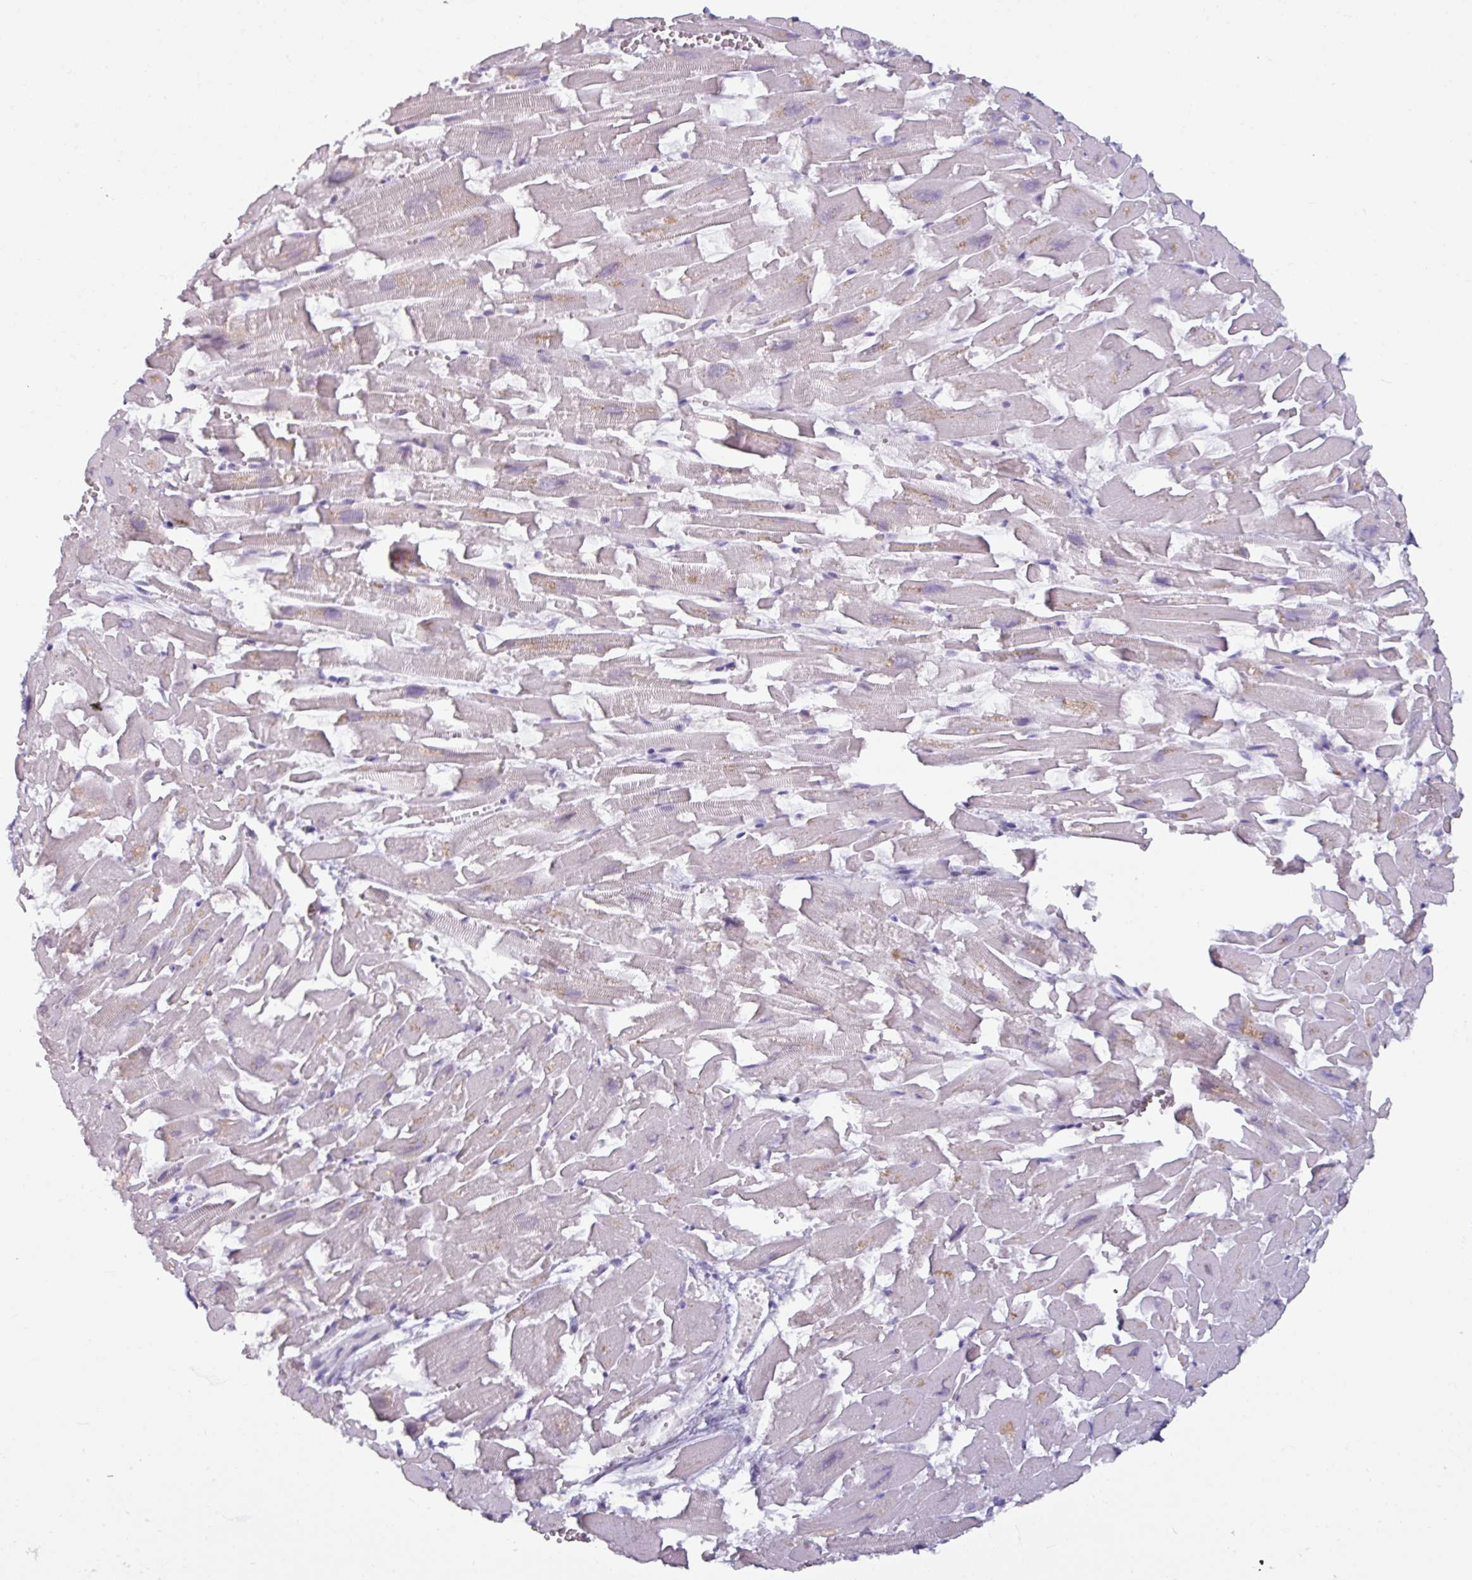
{"staining": {"intensity": "negative", "quantity": "none", "location": "none"}, "tissue": "heart muscle", "cell_type": "Cardiomyocytes", "image_type": "normal", "snomed": [{"axis": "morphology", "description": "Normal tissue, NOS"}, {"axis": "topography", "description": "Heart"}], "caption": "Histopathology image shows no significant protein positivity in cardiomyocytes of benign heart muscle. The staining is performed using DAB (3,3'-diaminobenzidine) brown chromogen with nuclei counter-stained in using hematoxylin.", "gene": "ATAD2", "patient": {"sex": "female", "age": 64}}